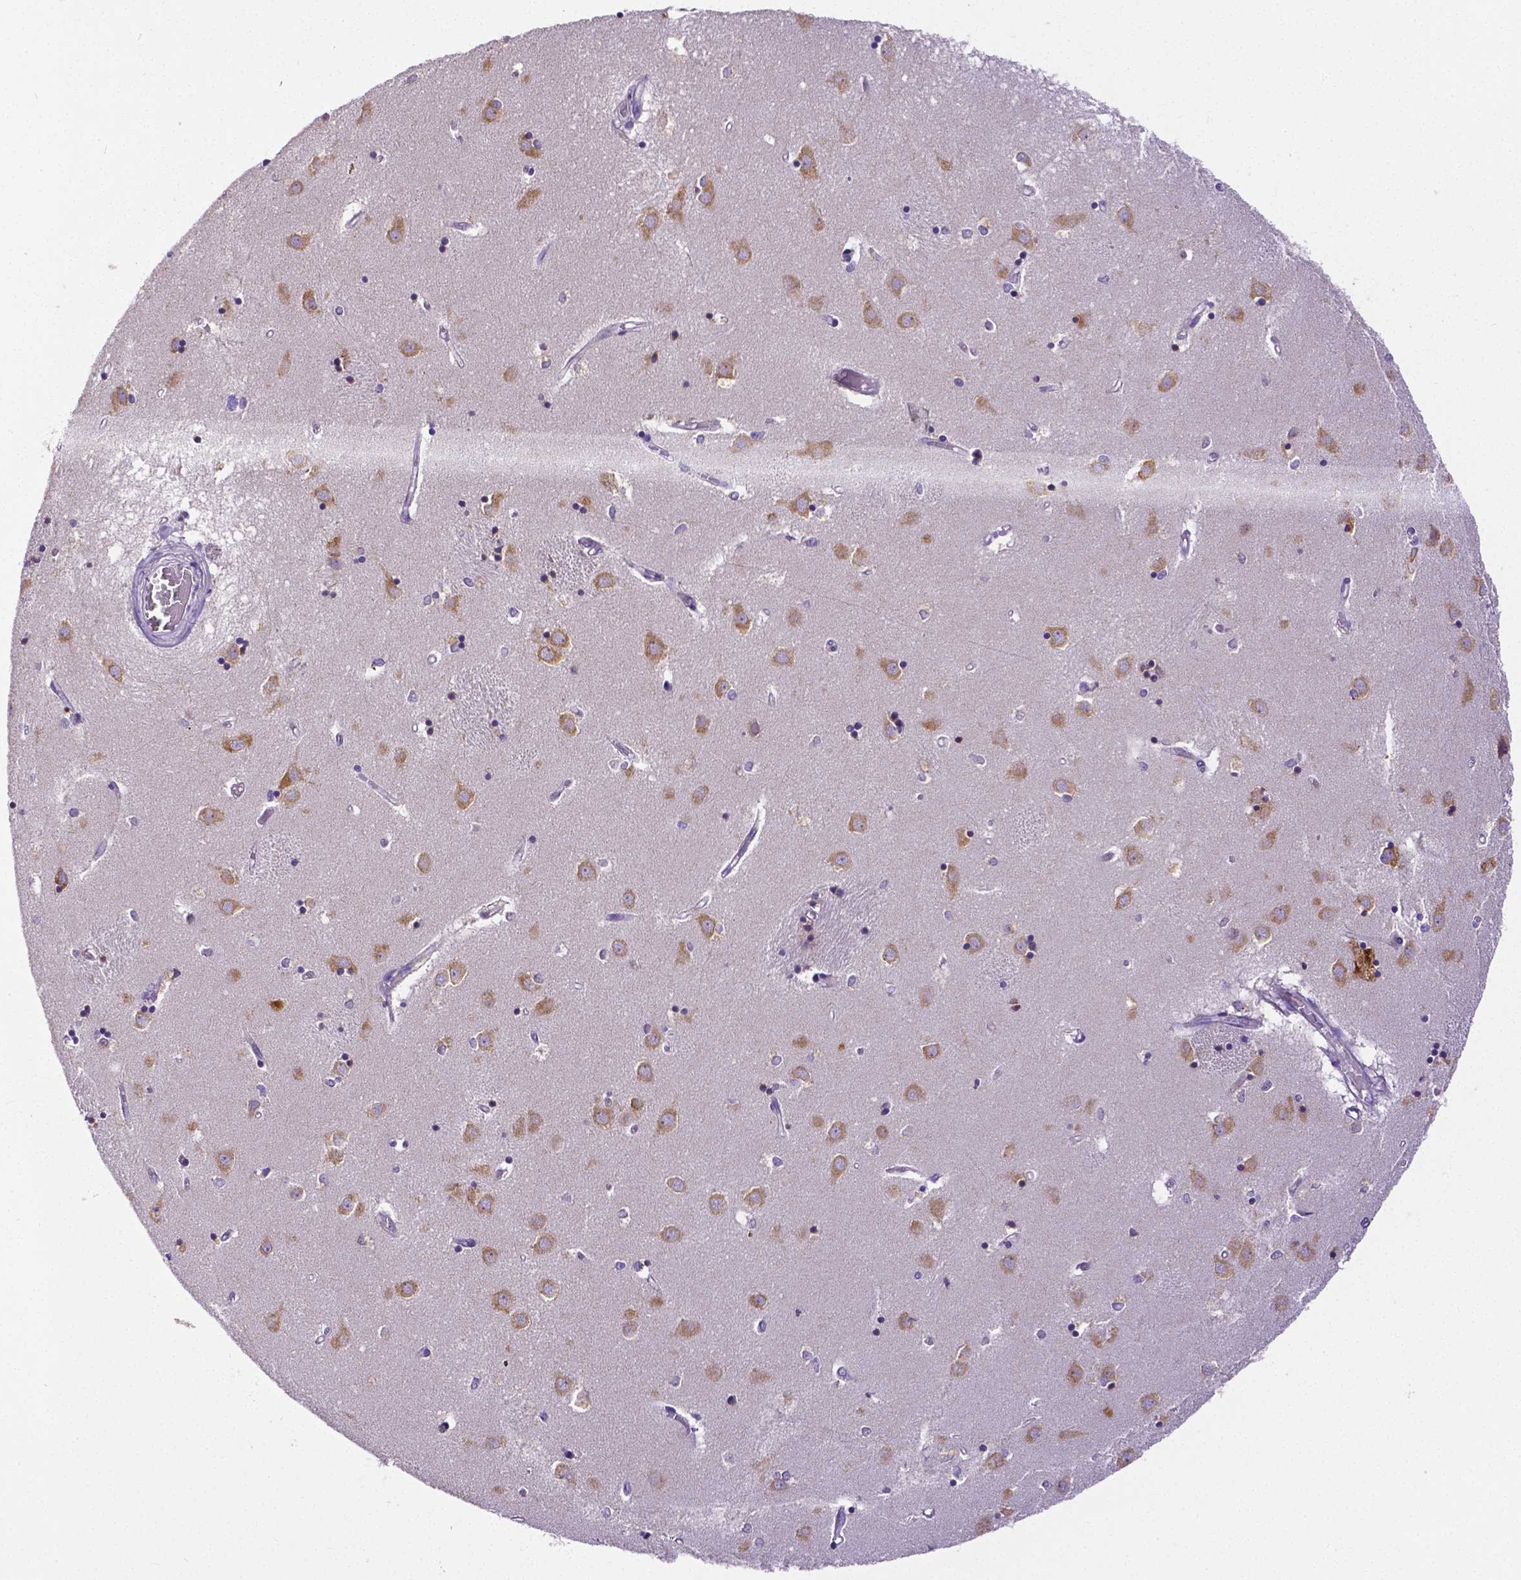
{"staining": {"intensity": "negative", "quantity": "none", "location": "none"}, "tissue": "caudate", "cell_type": "Glial cells", "image_type": "normal", "snomed": [{"axis": "morphology", "description": "Normal tissue, NOS"}, {"axis": "topography", "description": "Lateral ventricle wall"}], "caption": "Immunohistochemical staining of normal human caudate reveals no significant positivity in glial cells. (DAB IHC visualized using brightfield microscopy, high magnification).", "gene": "DICER1", "patient": {"sex": "male", "age": 54}}